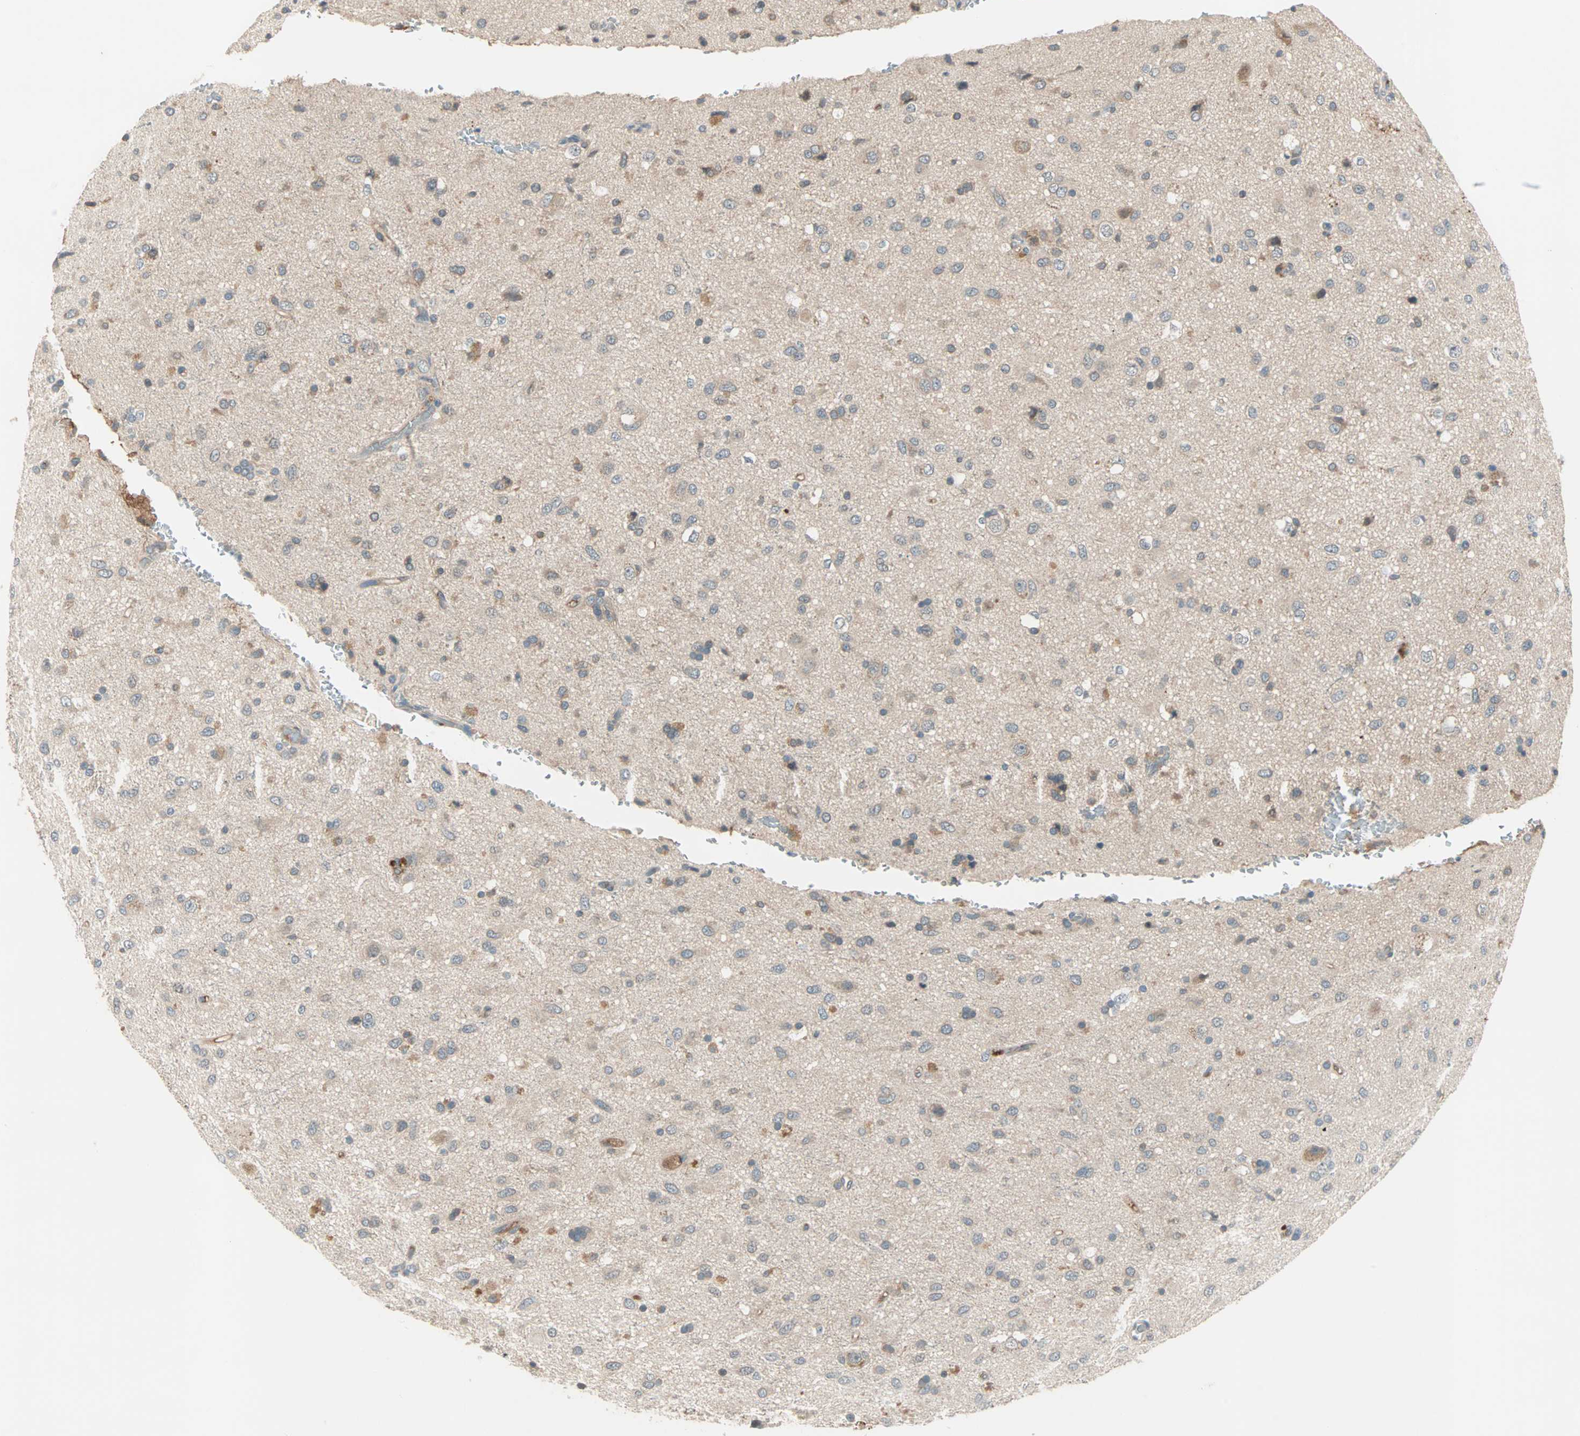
{"staining": {"intensity": "moderate", "quantity": "25%-75%", "location": "cytoplasmic/membranous"}, "tissue": "glioma", "cell_type": "Tumor cells", "image_type": "cancer", "snomed": [{"axis": "morphology", "description": "Glioma, malignant, Low grade"}, {"axis": "topography", "description": "Brain"}], "caption": "Human low-grade glioma (malignant) stained with a brown dye exhibits moderate cytoplasmic/membranous positive positivity in approximately 25%-75% of tumor cells.", "gene": "TEC", "patient": {"sex": "male", "age": 77}}